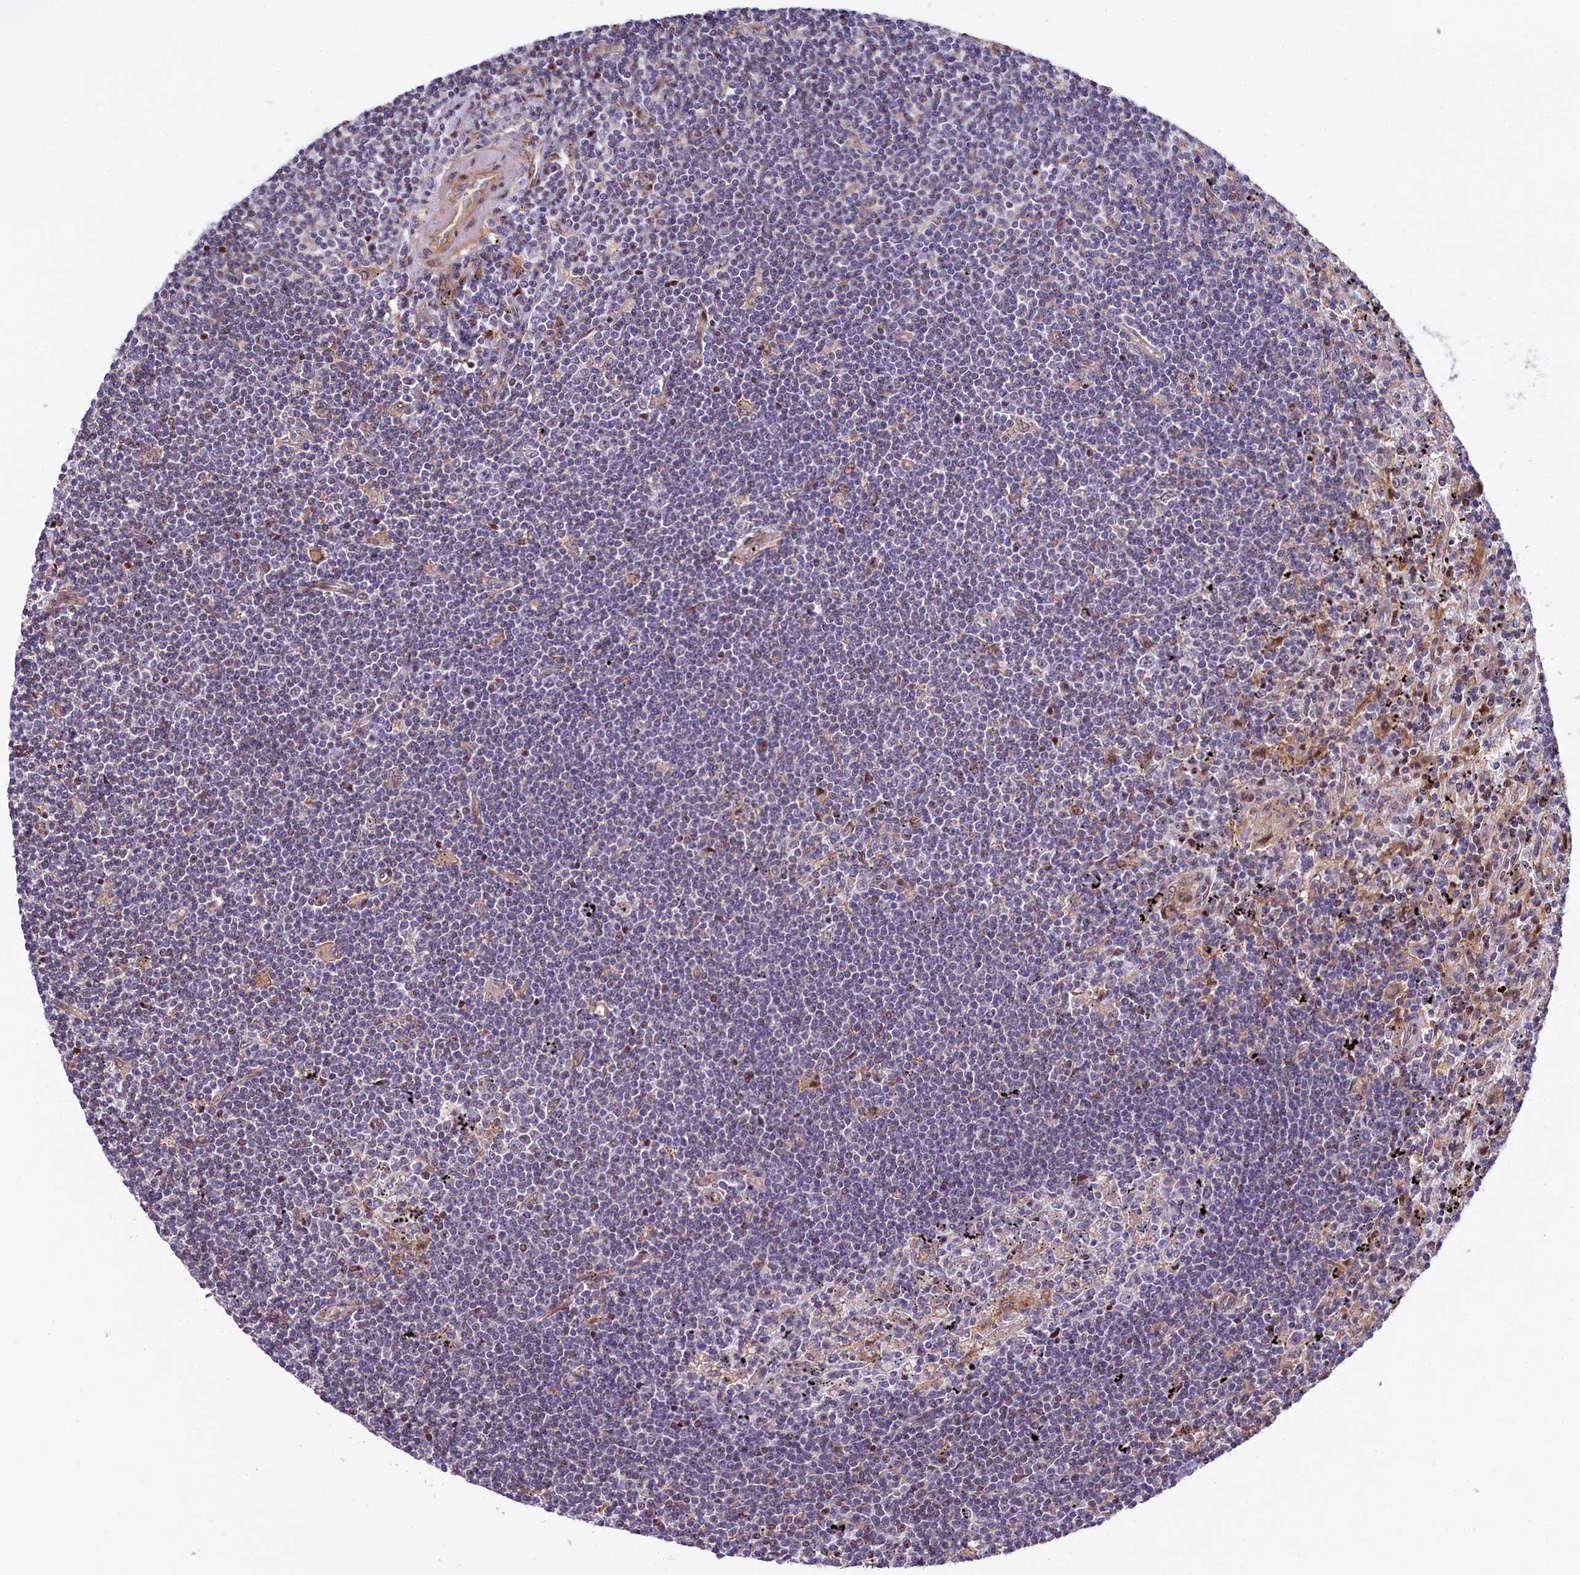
{"staining": {"intensity": "negative", "quantity": "none", "location": "none"}, "tissue": "lymphoma", "cell_type": "Tumor cells", "image_type": "cancer", "snomed": [{"axis": "morphology", "description": "Malignant lymphoma, non-Hodgkin's type, Low grade"}, {"axis": "topography", "description": "Spleen"}], "caption": "The IHC image has no significant expression in tumor cells of lymphoma tissue.", "gene": "TGDS", "patient": {"sex": "male", "age": 76}}